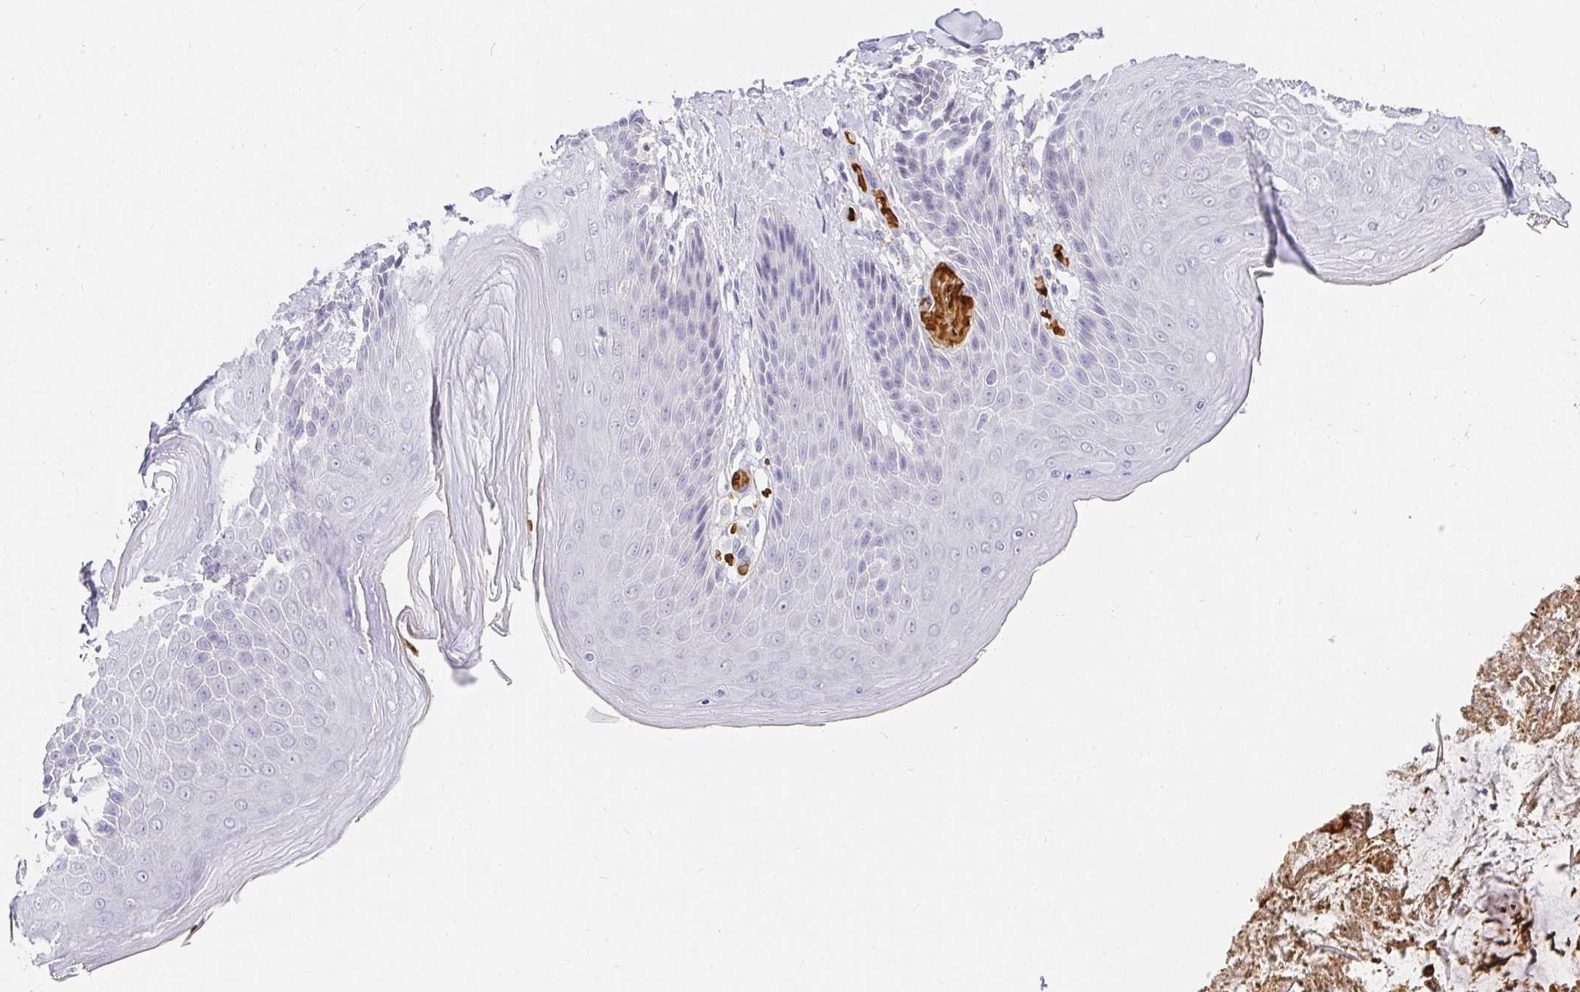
{"staining": {"intensity": "negative", "quantity": "none", "location": "none"}, "tissue": "skin", "cell_type": "Epidermal cells", "image_type": "normal", "snomed": [{"axis": "morphology", "description": "Normal tissue, NOS"}, {"axis": "topography", "description": "Anal"}, {"axis": "topography", "description": "Peripheral nerve tissue"}], "caption": "Immunohistochemistry of normal human skin shows no positivity in epidermal cells.", "gene": "FGF21", "patient": {"sex": "male", "age": 51}}